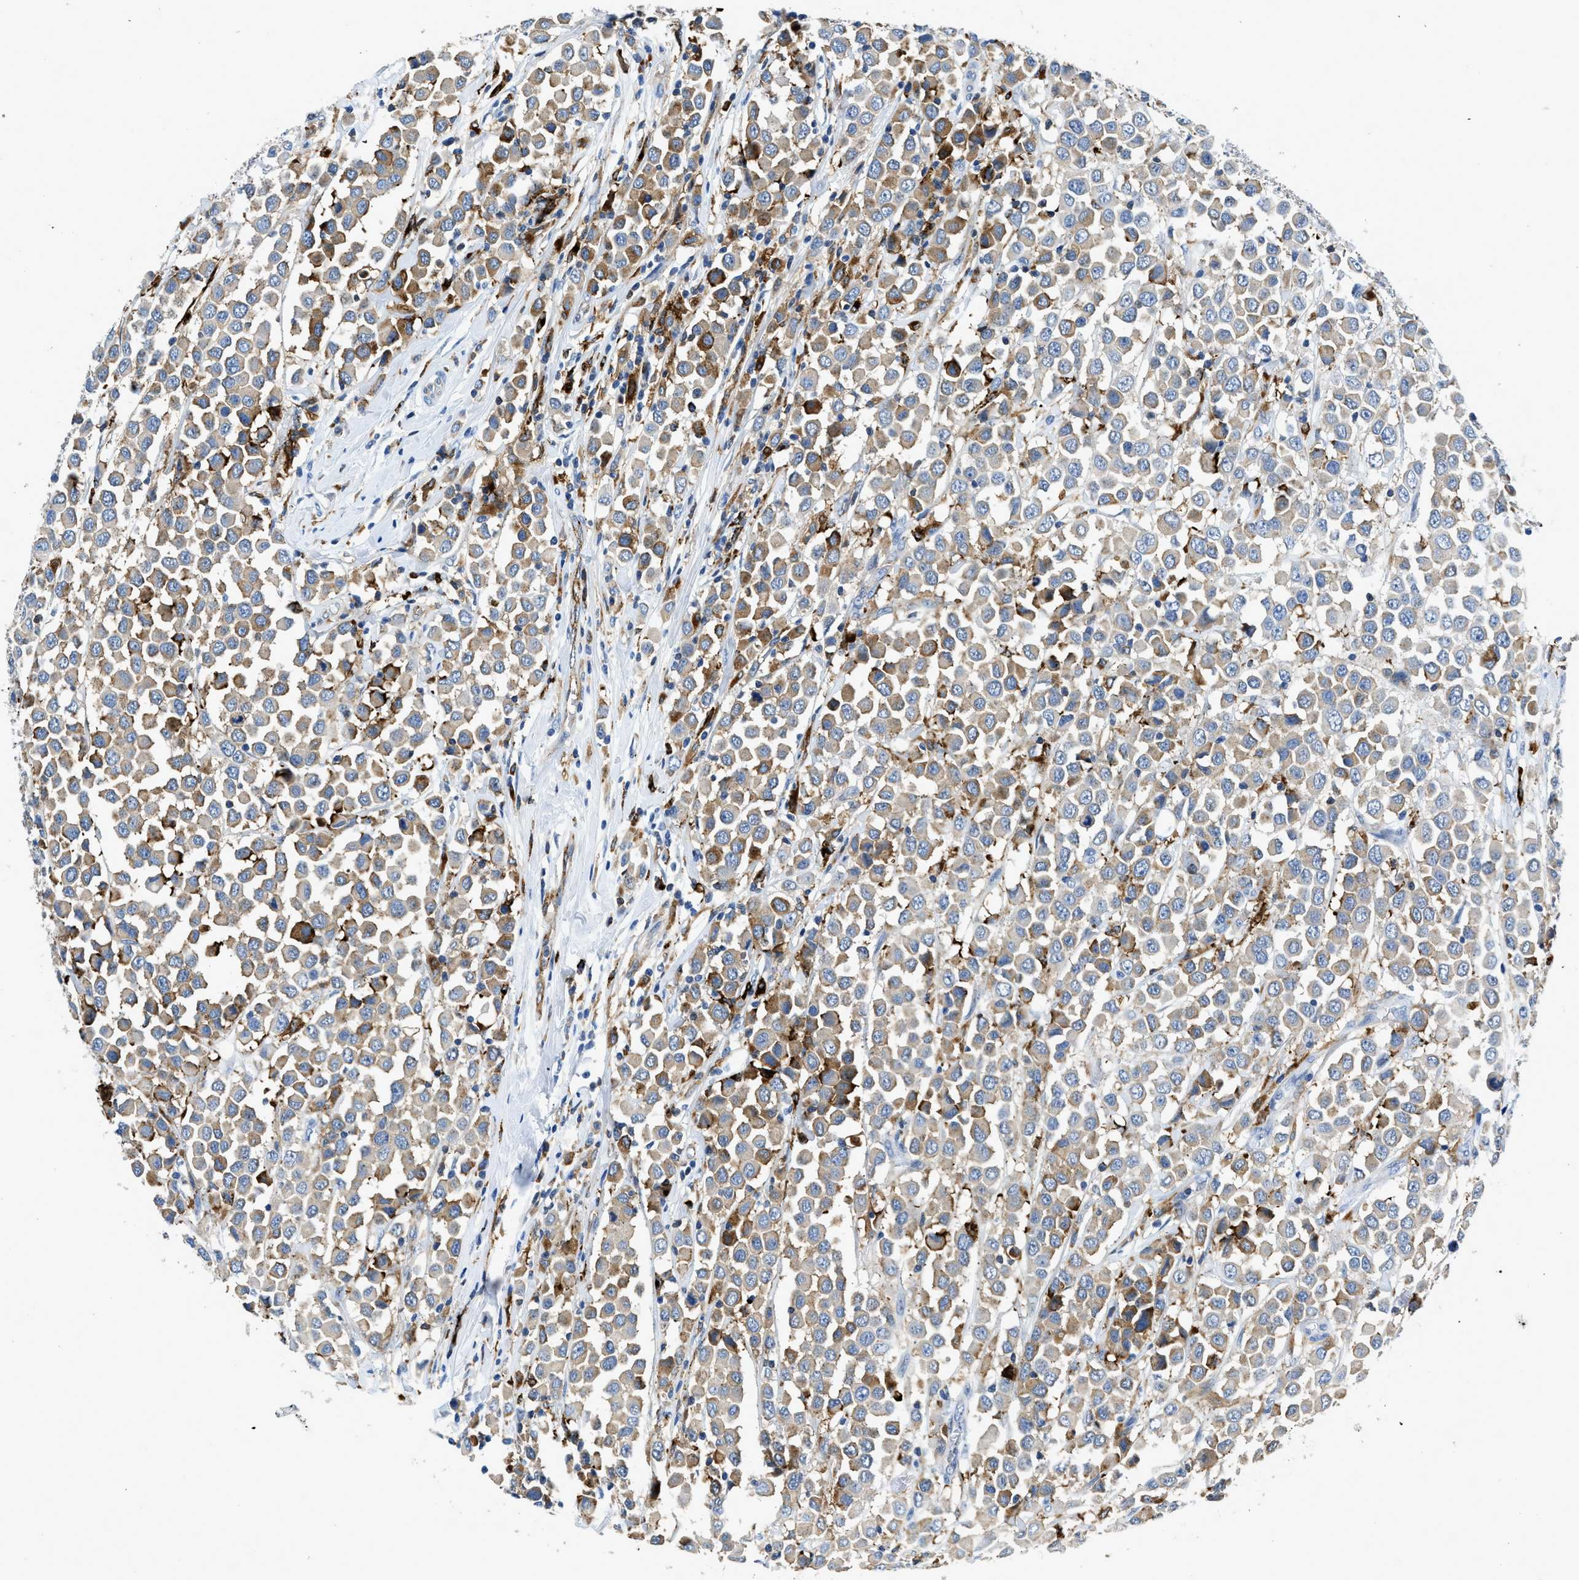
{"staining": {"intensity": "weak", "quantity": ">75%", "location": "cytoplasmic/membranous"}, "tissue": "breast cancer", "cell_type": "Tumor cells", "image_type": "cancer", "snomed": [{"axis": "morphology", "description": "Duct carcinoma"}, {"axis": "topography", "description": "Breast"}], "caption": "This micrograph demonstrates IHC staining of human breast cancer, with low weak cytoplasmic/membranous staining in approximately >75% of tumor cells.", "gene": "CD226", "patient": {"sex": "female", "age": 61}}